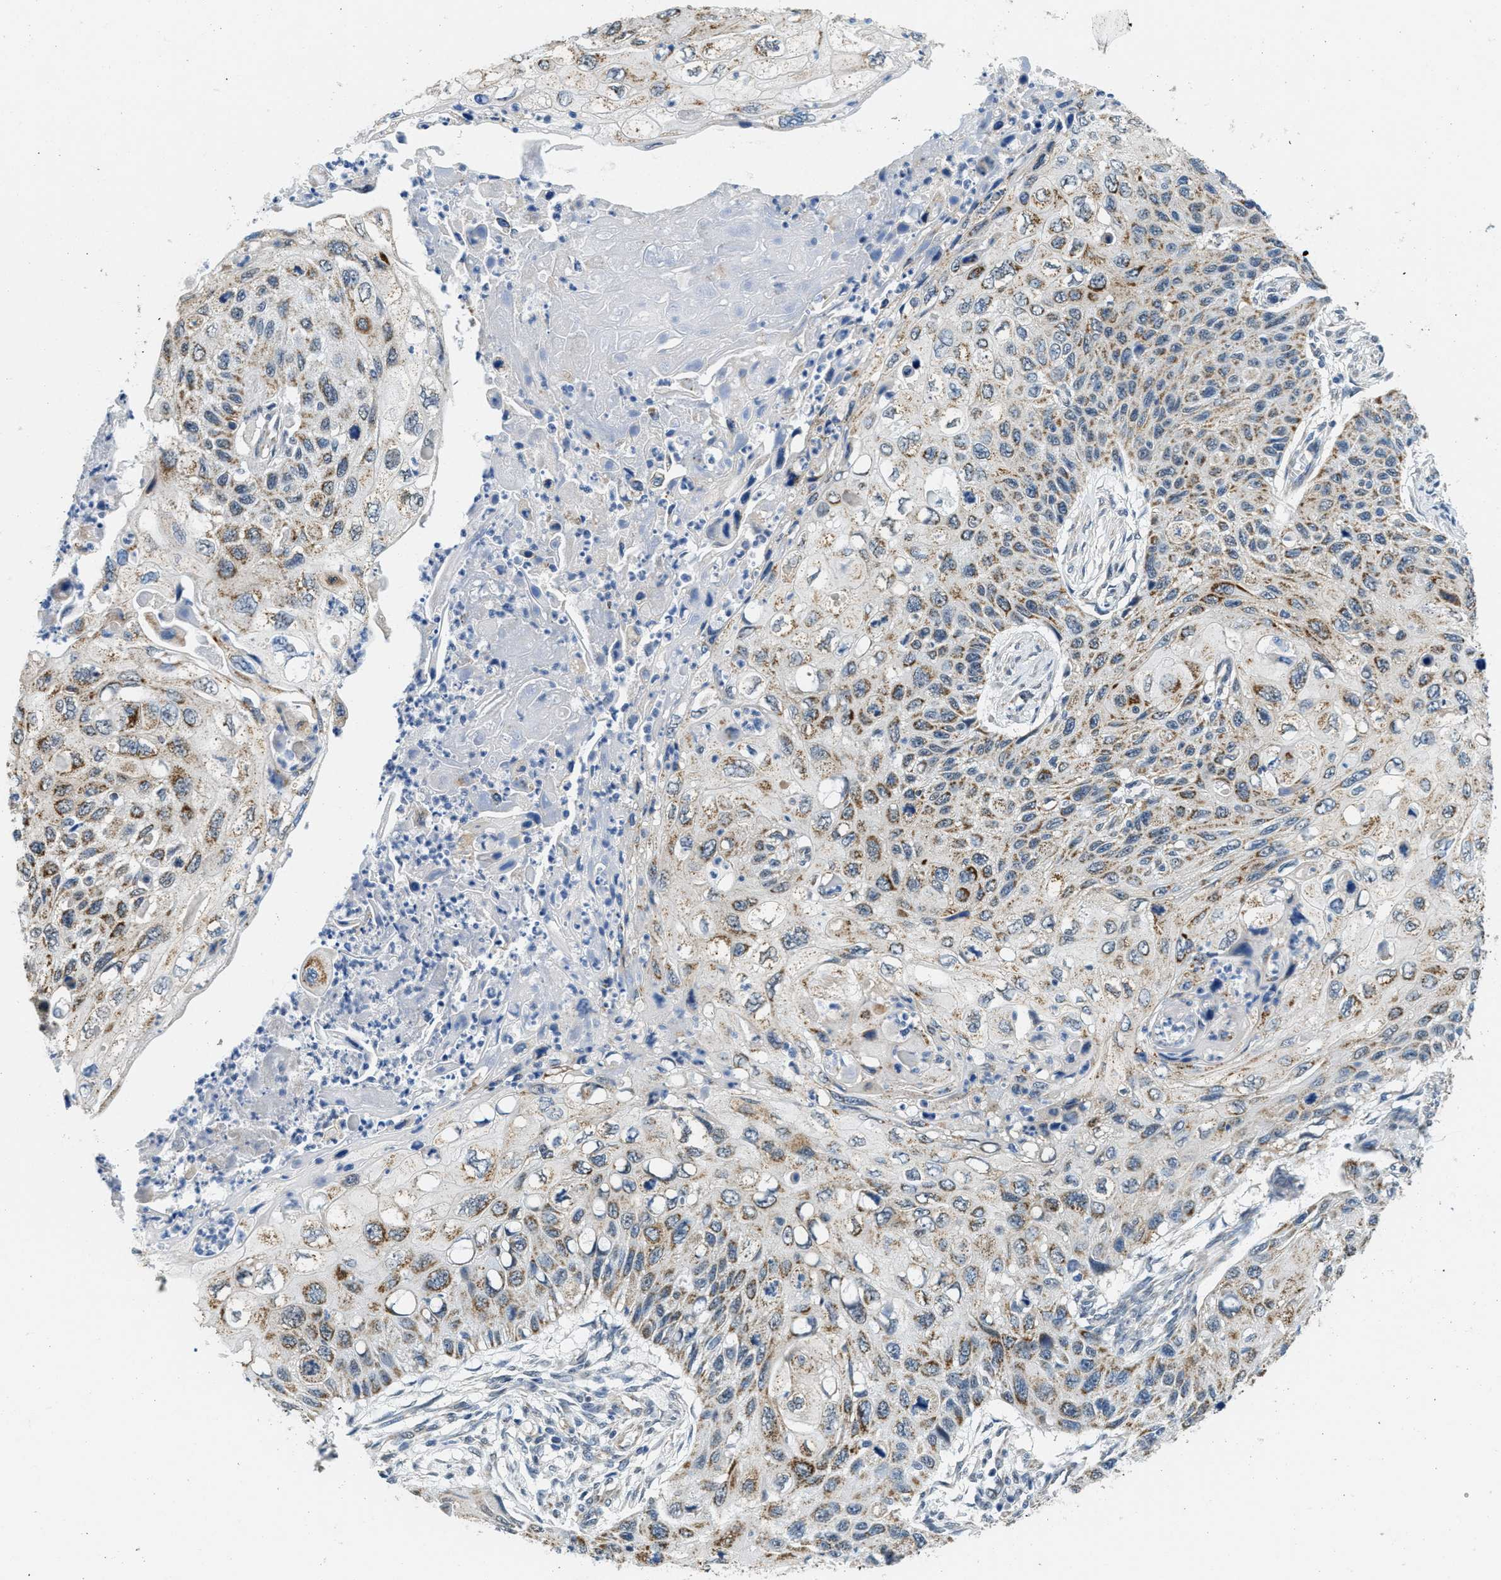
{"staining": {"intensity": "moderate", "quantity": ">75%", "location": "cytoplasmic/membranous"}, "tissue": "cervical cancer", "cell_type": "Tumor cells", "image_type": "cancer", "snomed": [{"axis": "morphology", "description": "Squamous cell carcinoma, NOS"}, {"axis": "topography", "description": "Cervix"}], "caption": "Protein staining of cervical cancer tissue shows moderate cytoplasmic/membranous expression in approximately >75% of tumor cells.", "gene": "TOMM70", "patient": {"sex": "female", "age": 70}}